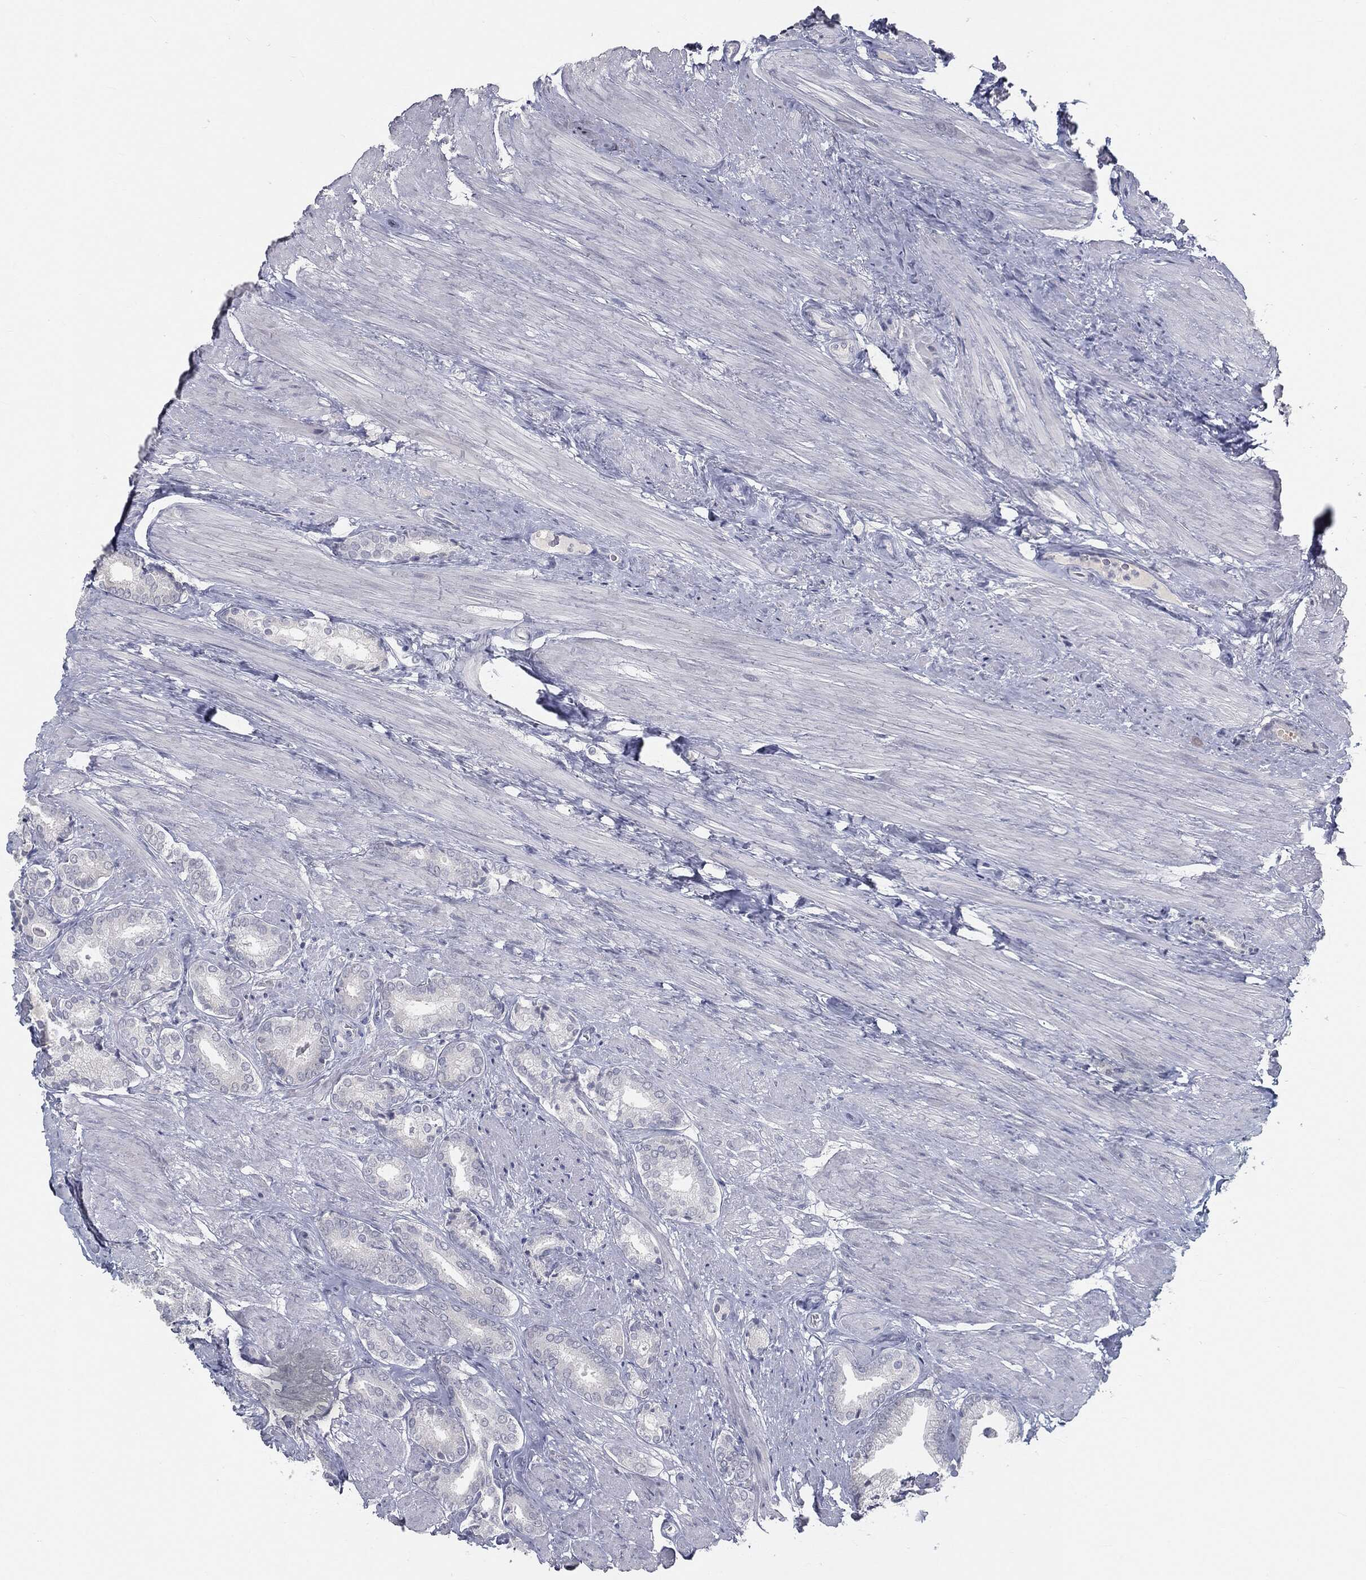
{"staining": {"intensity": "negative", "quantity": "none", "location": "none"}, "tissue": "prostate cancer", "cell_type": "Tumor cells", "image_type": "cancer", "snomed": [{"axis": "morphology", "description": "Adenocarcinoma, High grade"}, {"axis": "topography", "description": "Prostate"}], "caption": "Human prostate cancer (adenocarcinoma (high-grade)) stained for a protein using IHC displays no expression in tumor cells.", "gene": "PRAME", "patient": {"sex": "male", "age": 56}}